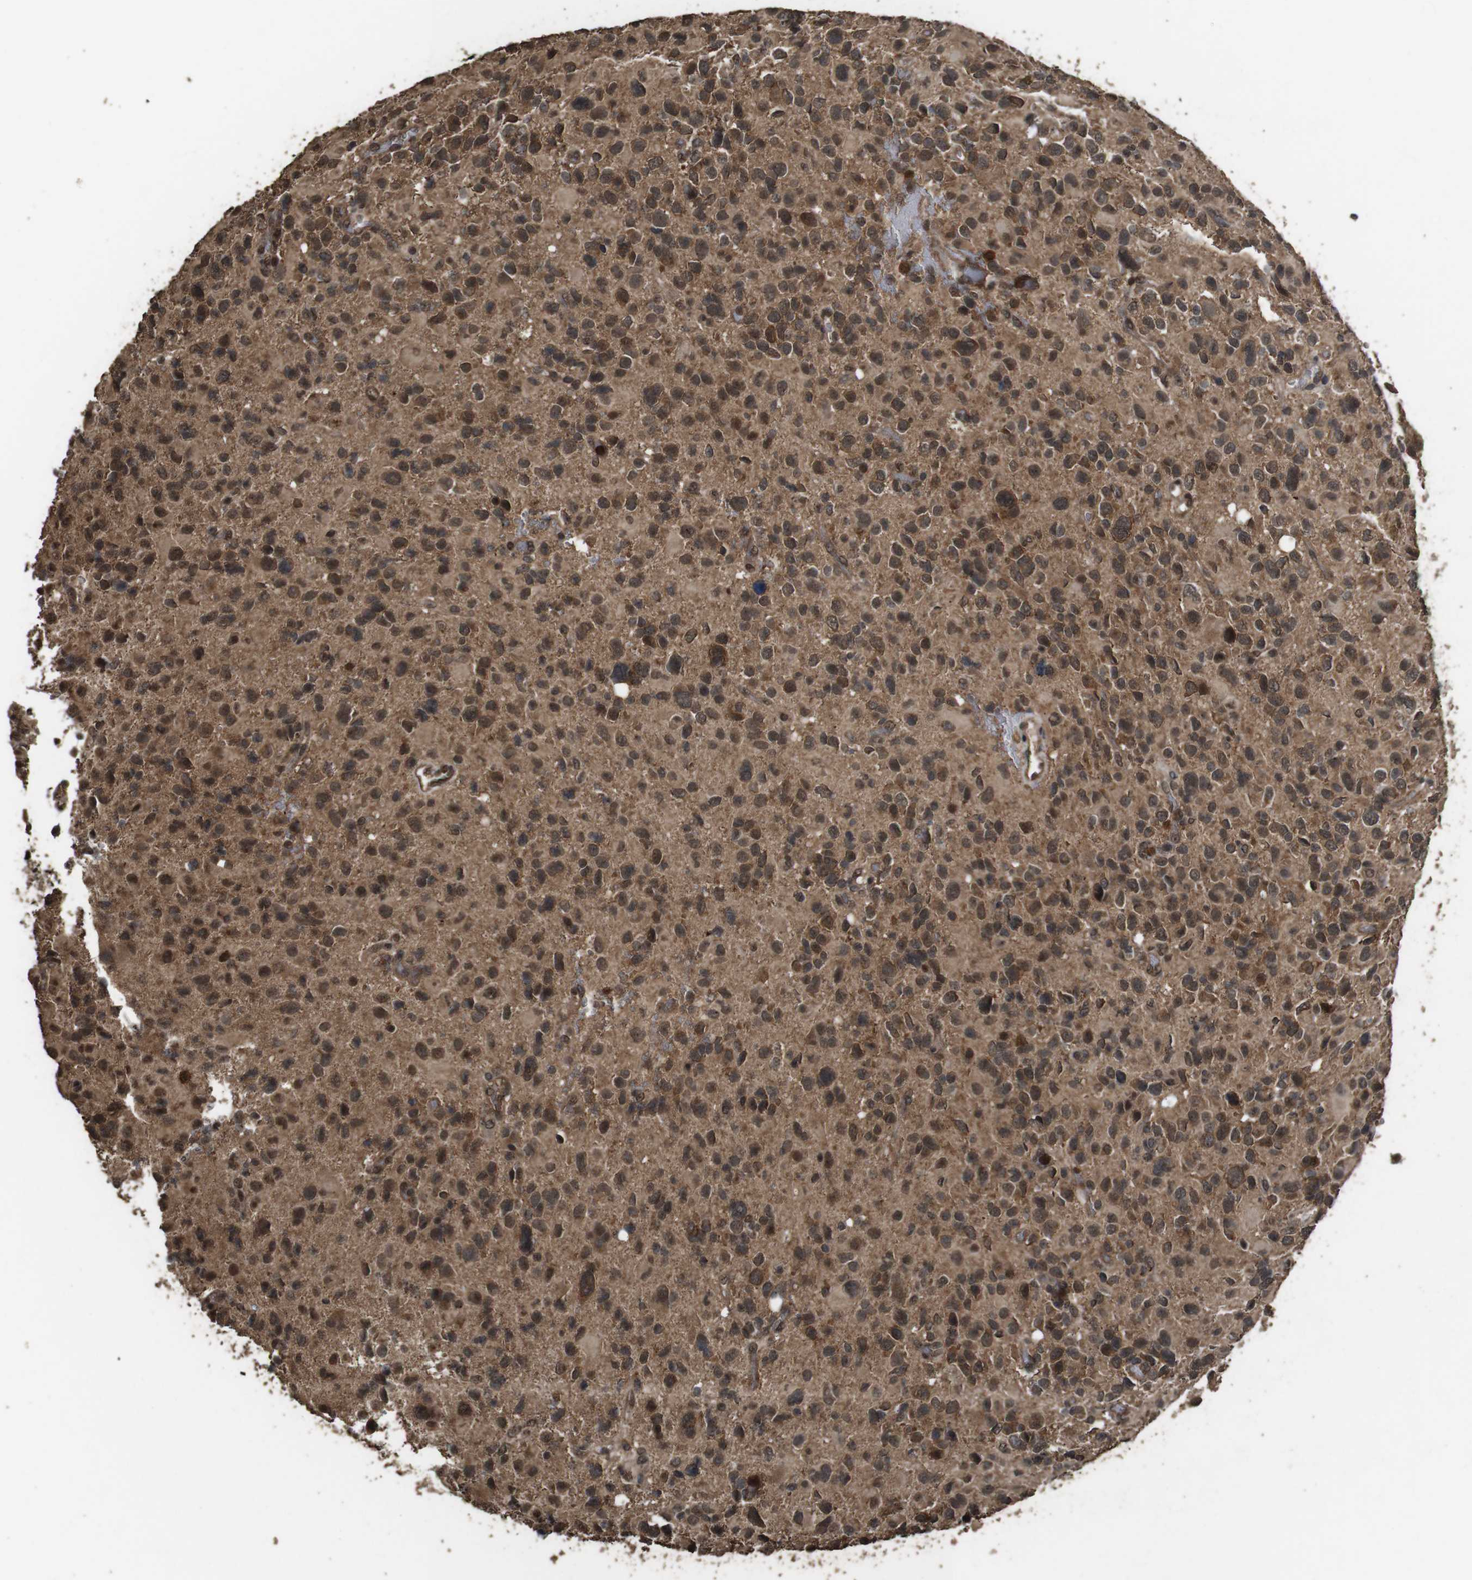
{"staining": {"intensity": "moderate", "quantity": ">75%", "location": "cytoplasmic/membranous,nuclear"}, "tissue": "glioma", "cell_type": "Tumor cells", "image_type": "cancer", "snomed": [{"axis": "morphology", "description": "Glioma, malignant, High grade"}, {"axis": "topography", "description": "Brain"}], "caption": "A brown stain labels moderate cytoplasmic/membranous and nuclear positivity of a protein in human glioma tumor cells.", "gene": "RRAS2", "patient": {"sex": "male", "age": 48}}